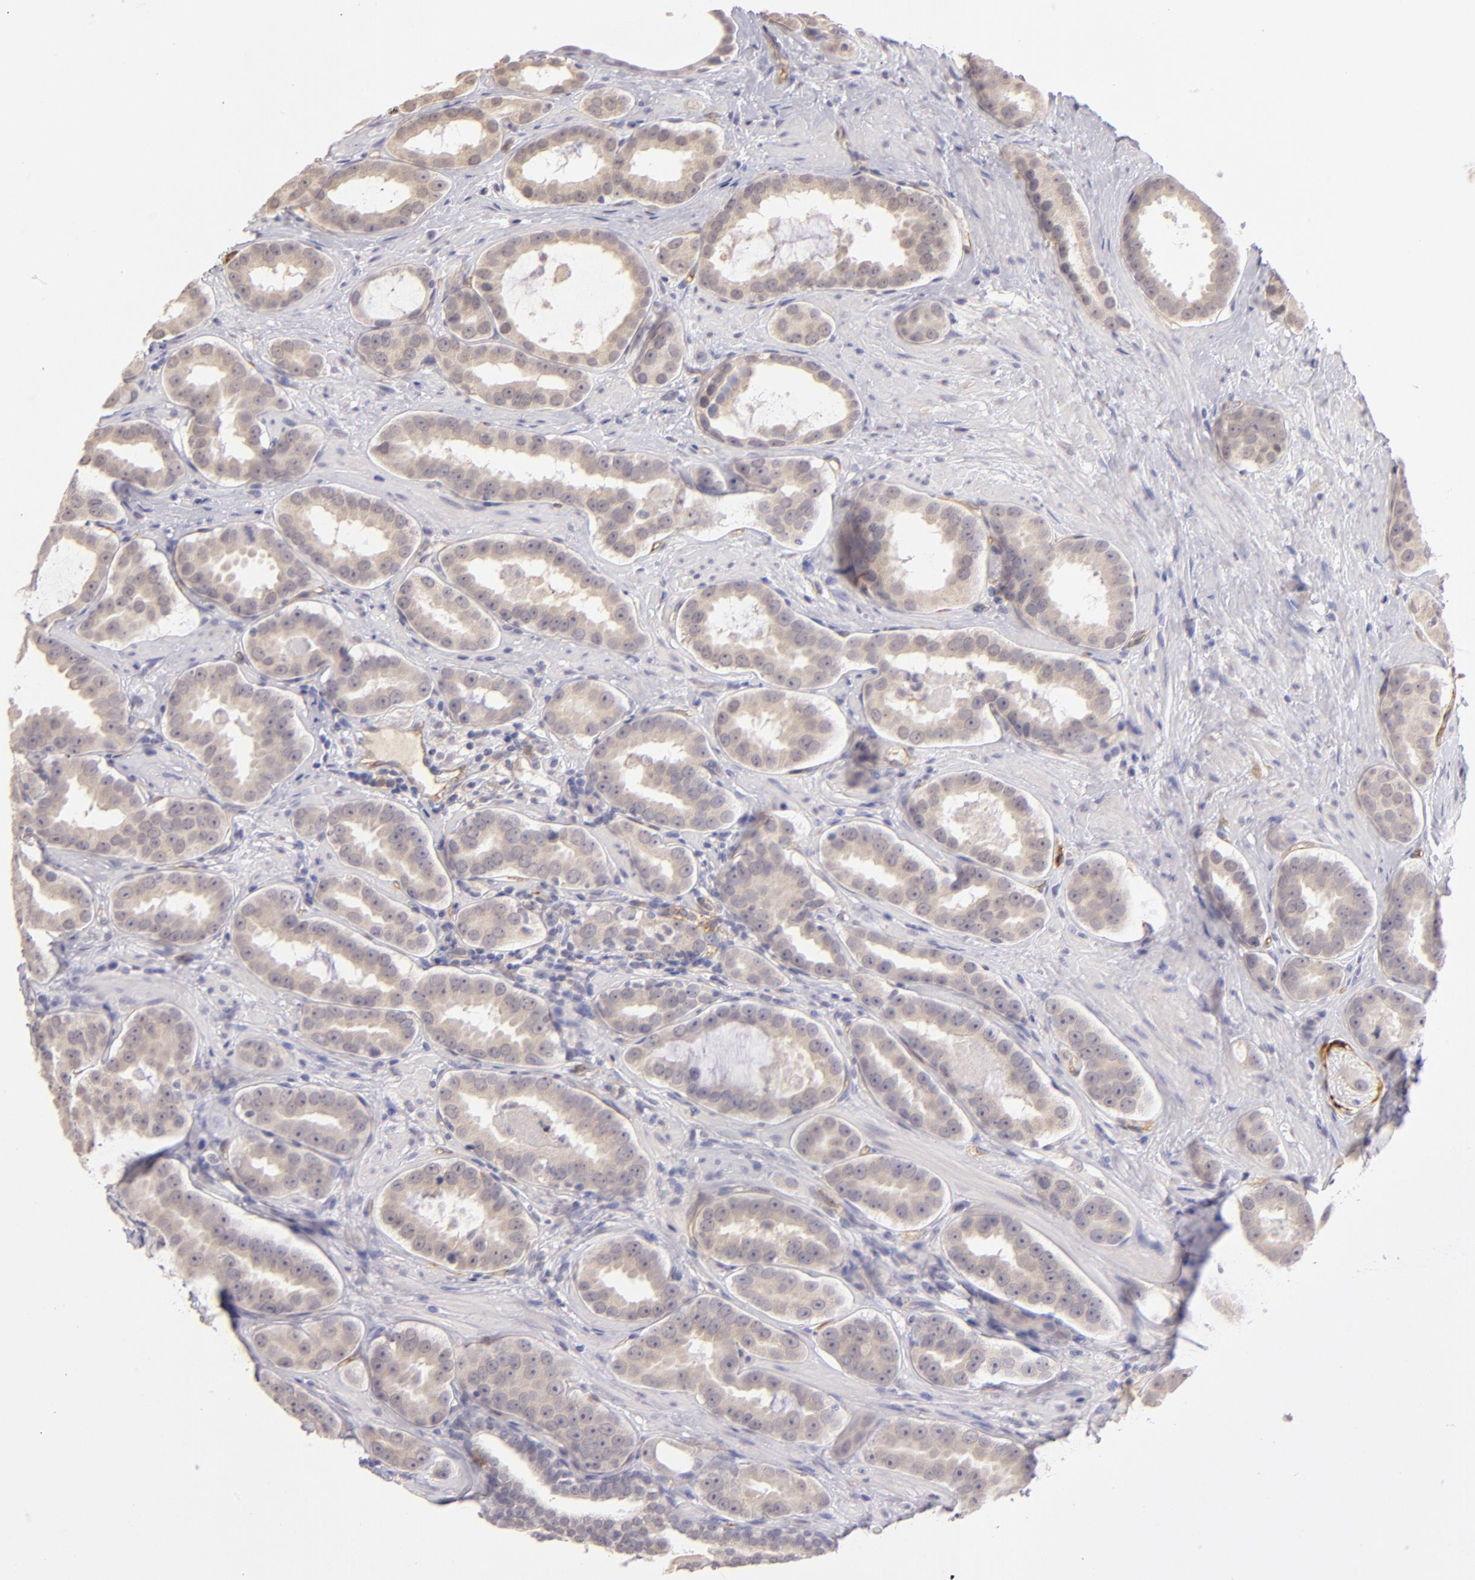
{"staining": {"intensity": "weak", "quantity": ">75%", "location": "cytoplasmic/membranous"}, "tissue": "prostate cancer", "cell_type": "Tumor cells", "image_type": "cancer", "snomed": [{"axis": "morphology", "description": "Adenocarcinoma, Low grade"}, {"axis": "topography", "description": "Prostate"}], "caption": "DAB (3,3'-diaminobenzidine) immunohistochemical staining of human prostate cancer (low-grade adenocarcinoma) shows weak cytoplasmic/membranous protein staining in approximately >75% of tumor cells.", "gene": "THBD", "patient": {"sex": "male", "age": 59}}